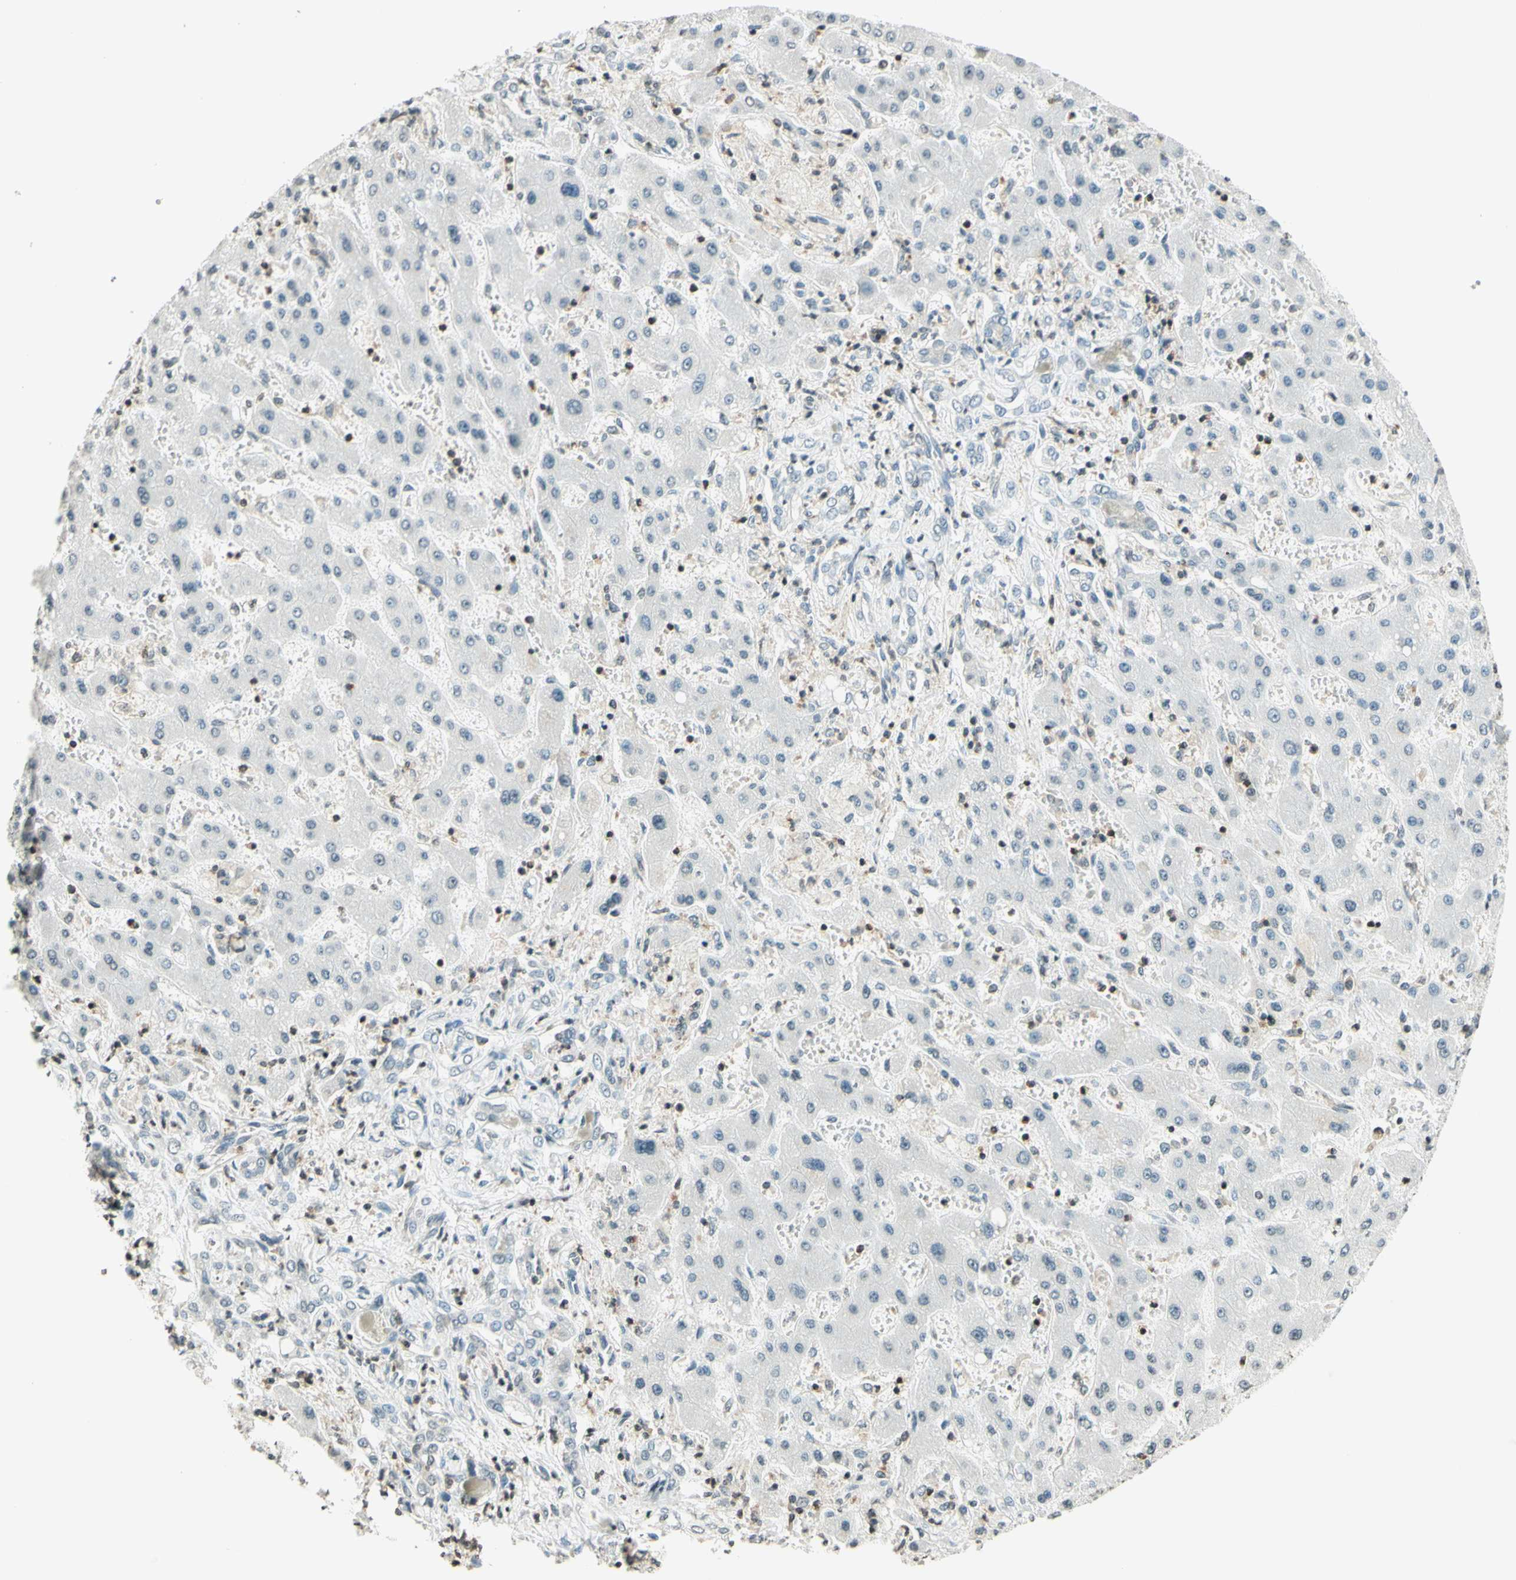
{"staining": {"intensity": "negative", "quantity": "none", "location": "none"}, "tissue": "liver cancer", "cell_type": "Tumor cells", "image_type": "cancer", "snomed": [{"axis": "morphology", "description": "Cholangiocarcinoma"}, {"axis": "topography", "description": "Liver"}], "caption": "This is an immunohistochemistry (IHC) histopathology image of liver cholangiocarcinoma. There is no expression in tumor cells.", "gene": "WIPF1", "patient": {"sex": "male", "age": 50}}